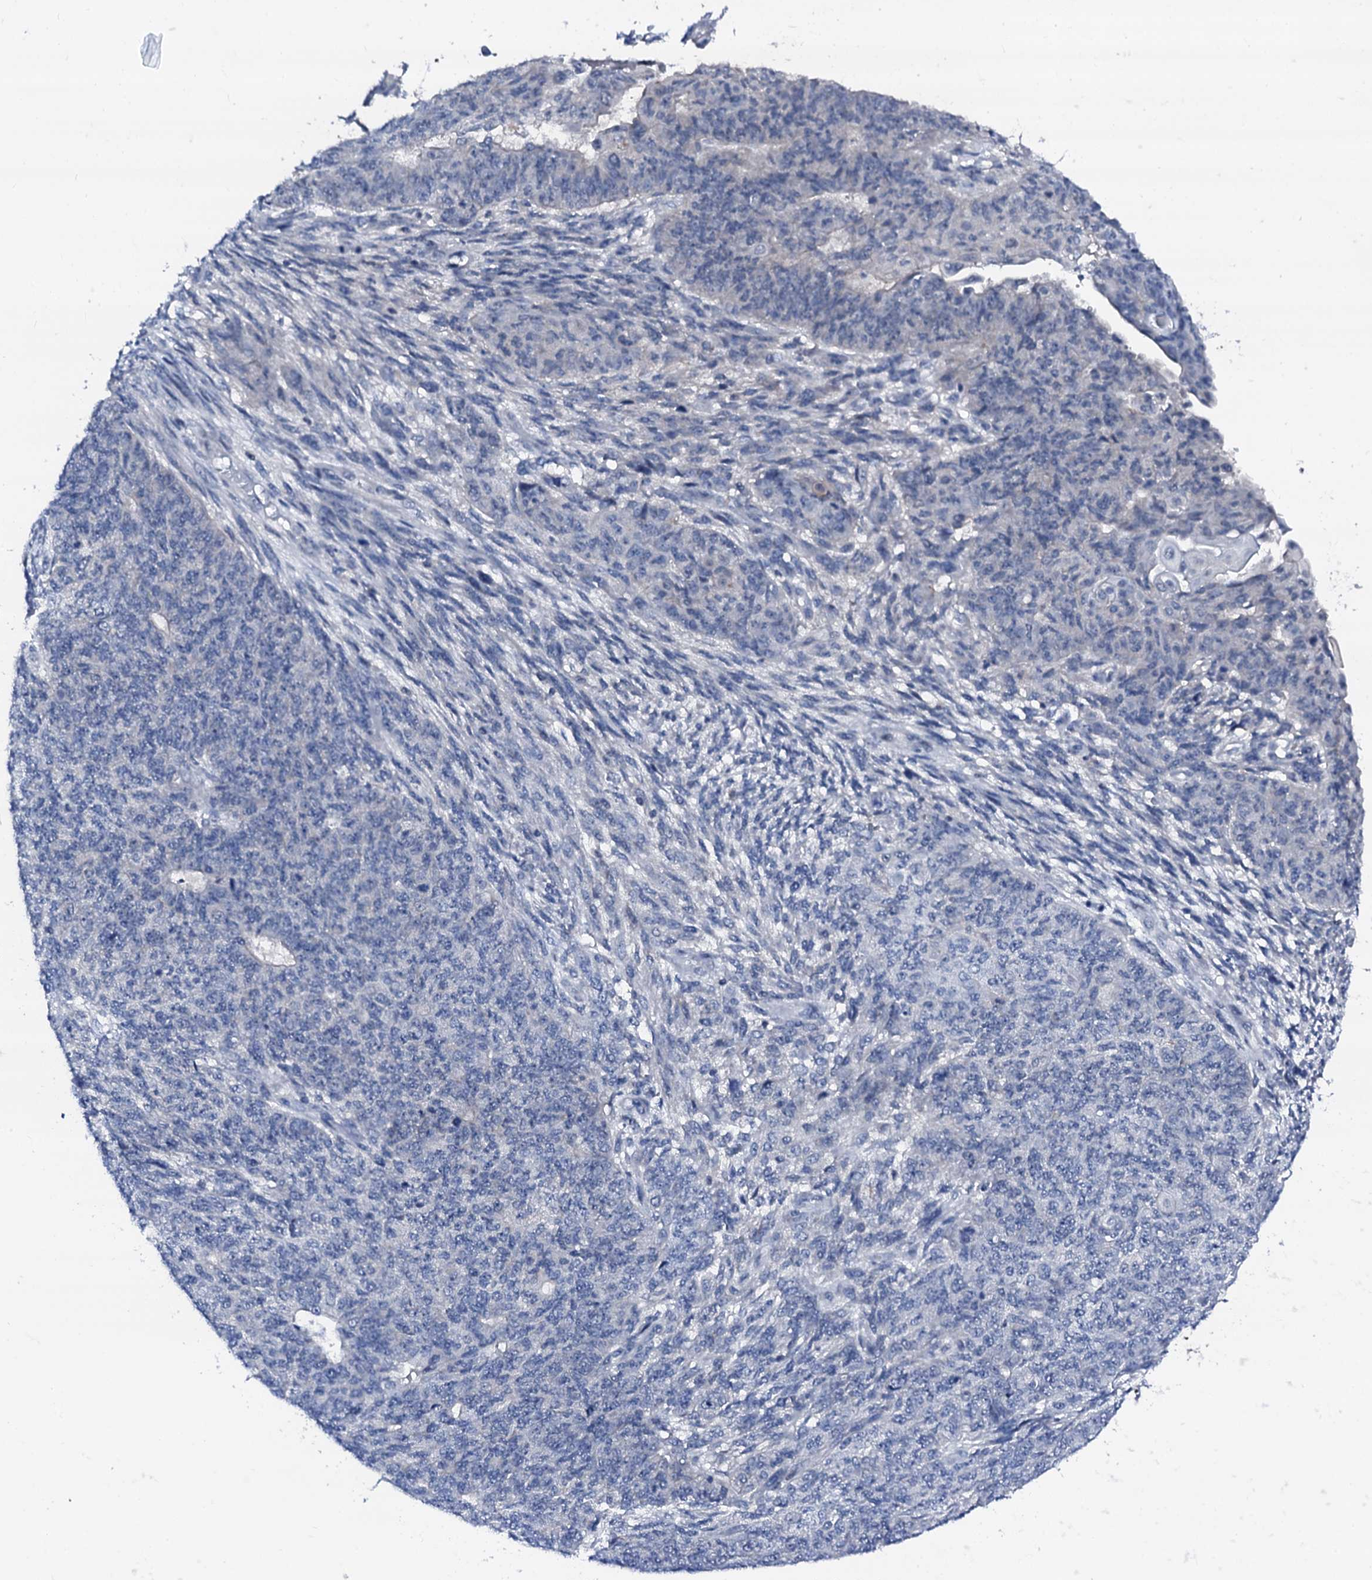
{"staining": {"intensity": "negative", "quantity": "none", "location": "none"}, "tissue": "endometrial cancer", "cell_type": "Tumor cells", "image_type": "cancer", "snomed": [{"axis": "morphology", "description": "Adenocarcinoma, NOS"}, {"axis": "topography", "description": "Endometrium"}], "caption": "Immunohistochemistry (IHC) of endometrial cancer exhibits no positivity in tumor cells.", "gene": "TRAFD1", "patient": {"sex": "female", "age": 32}}